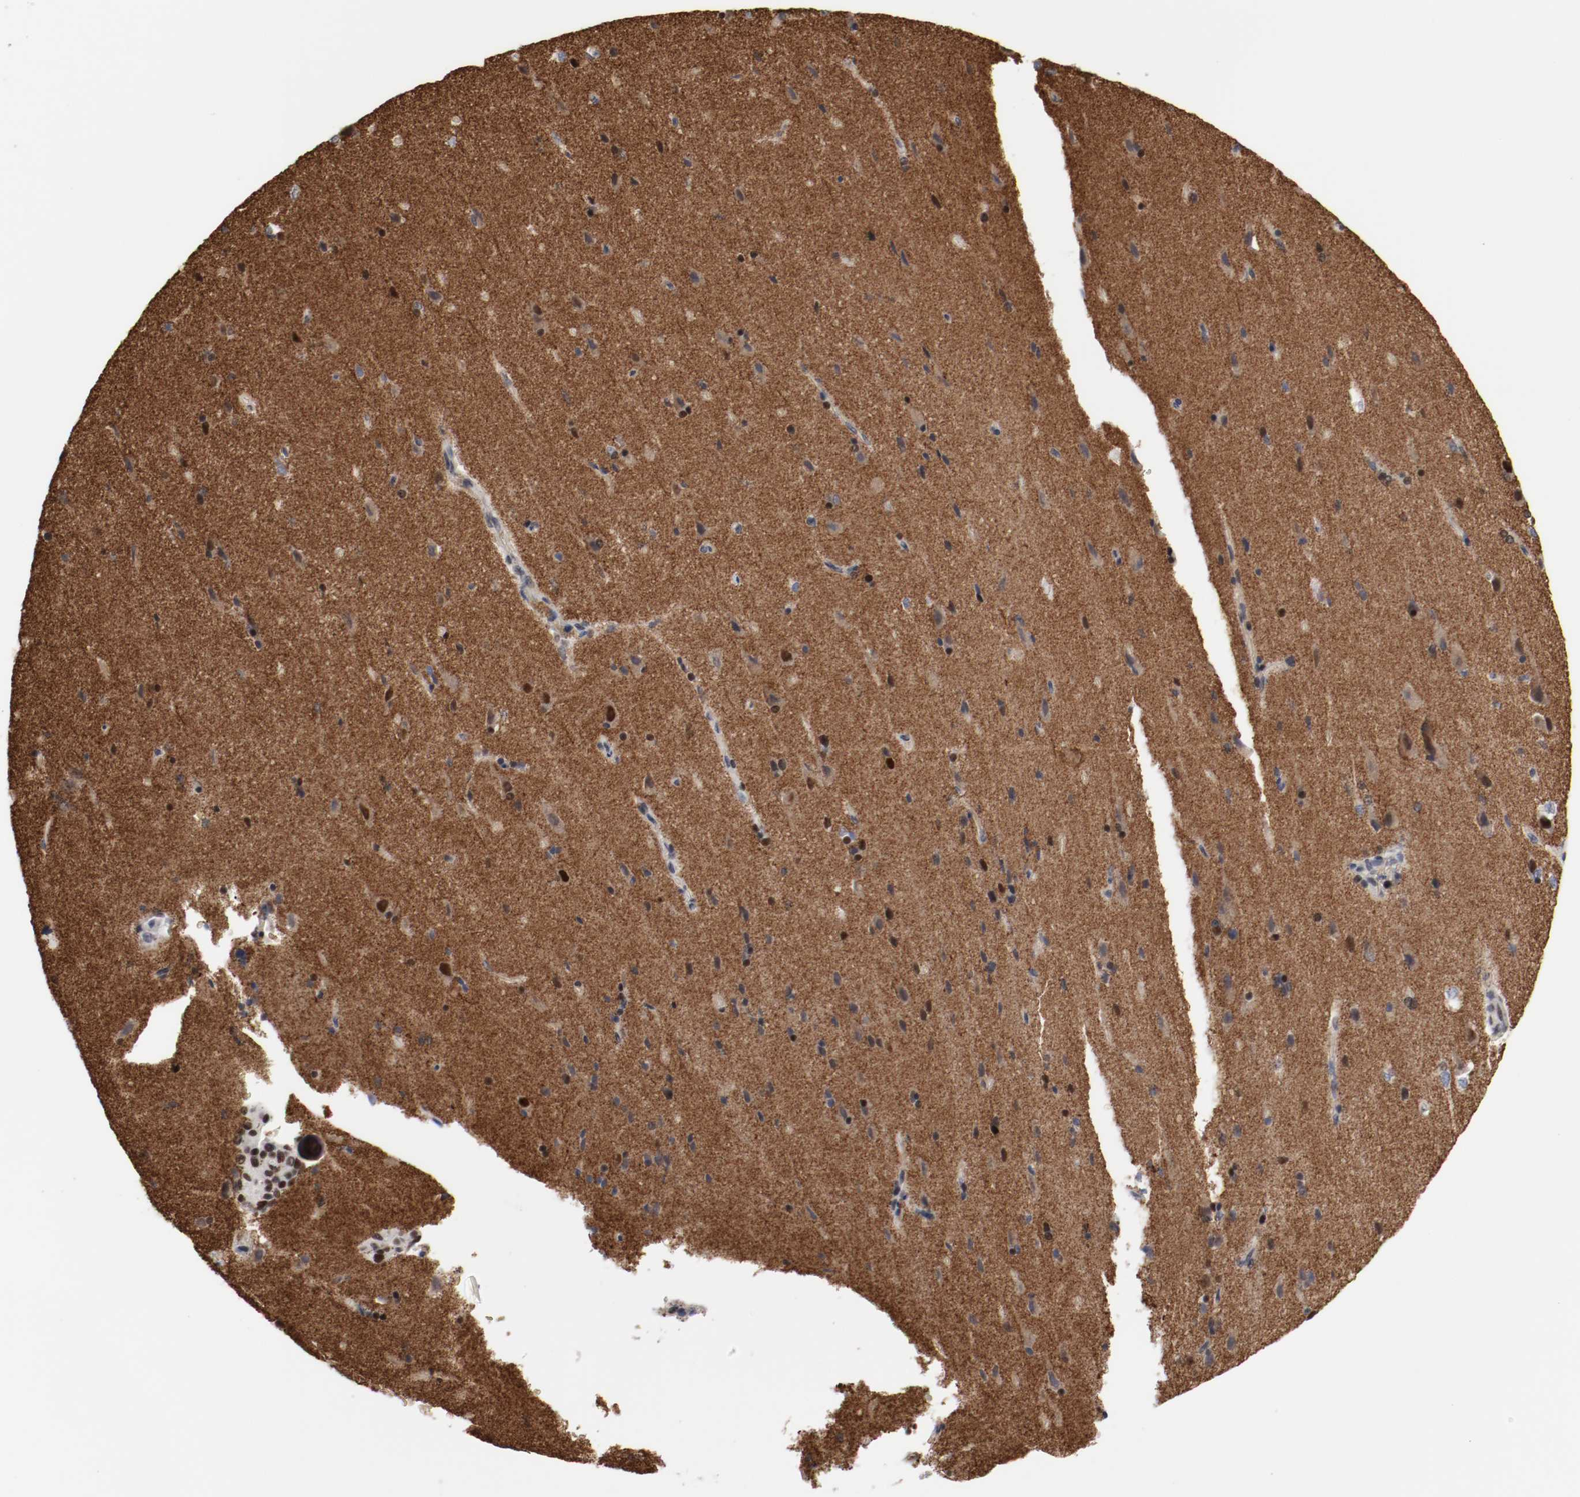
{"staining": {"intensity": "negative", "quantity": "none", "location": "none"}, "tissue": "cerebral cortex", "cell_type": "Endothelial cells", "image_type": "normal", "snomed": [{"axis": "morphology", "description": "Normal tissue, NOS"}, {"axis": "topography", "description": "Cerebral cortex"}], "caption": "This is an immunohistochemistry photomicrograph of normal cerebral cortex. There is no staining in endothelial cells.", "gene": "JUND", "patient": {"sex": "male", "age": 62}}